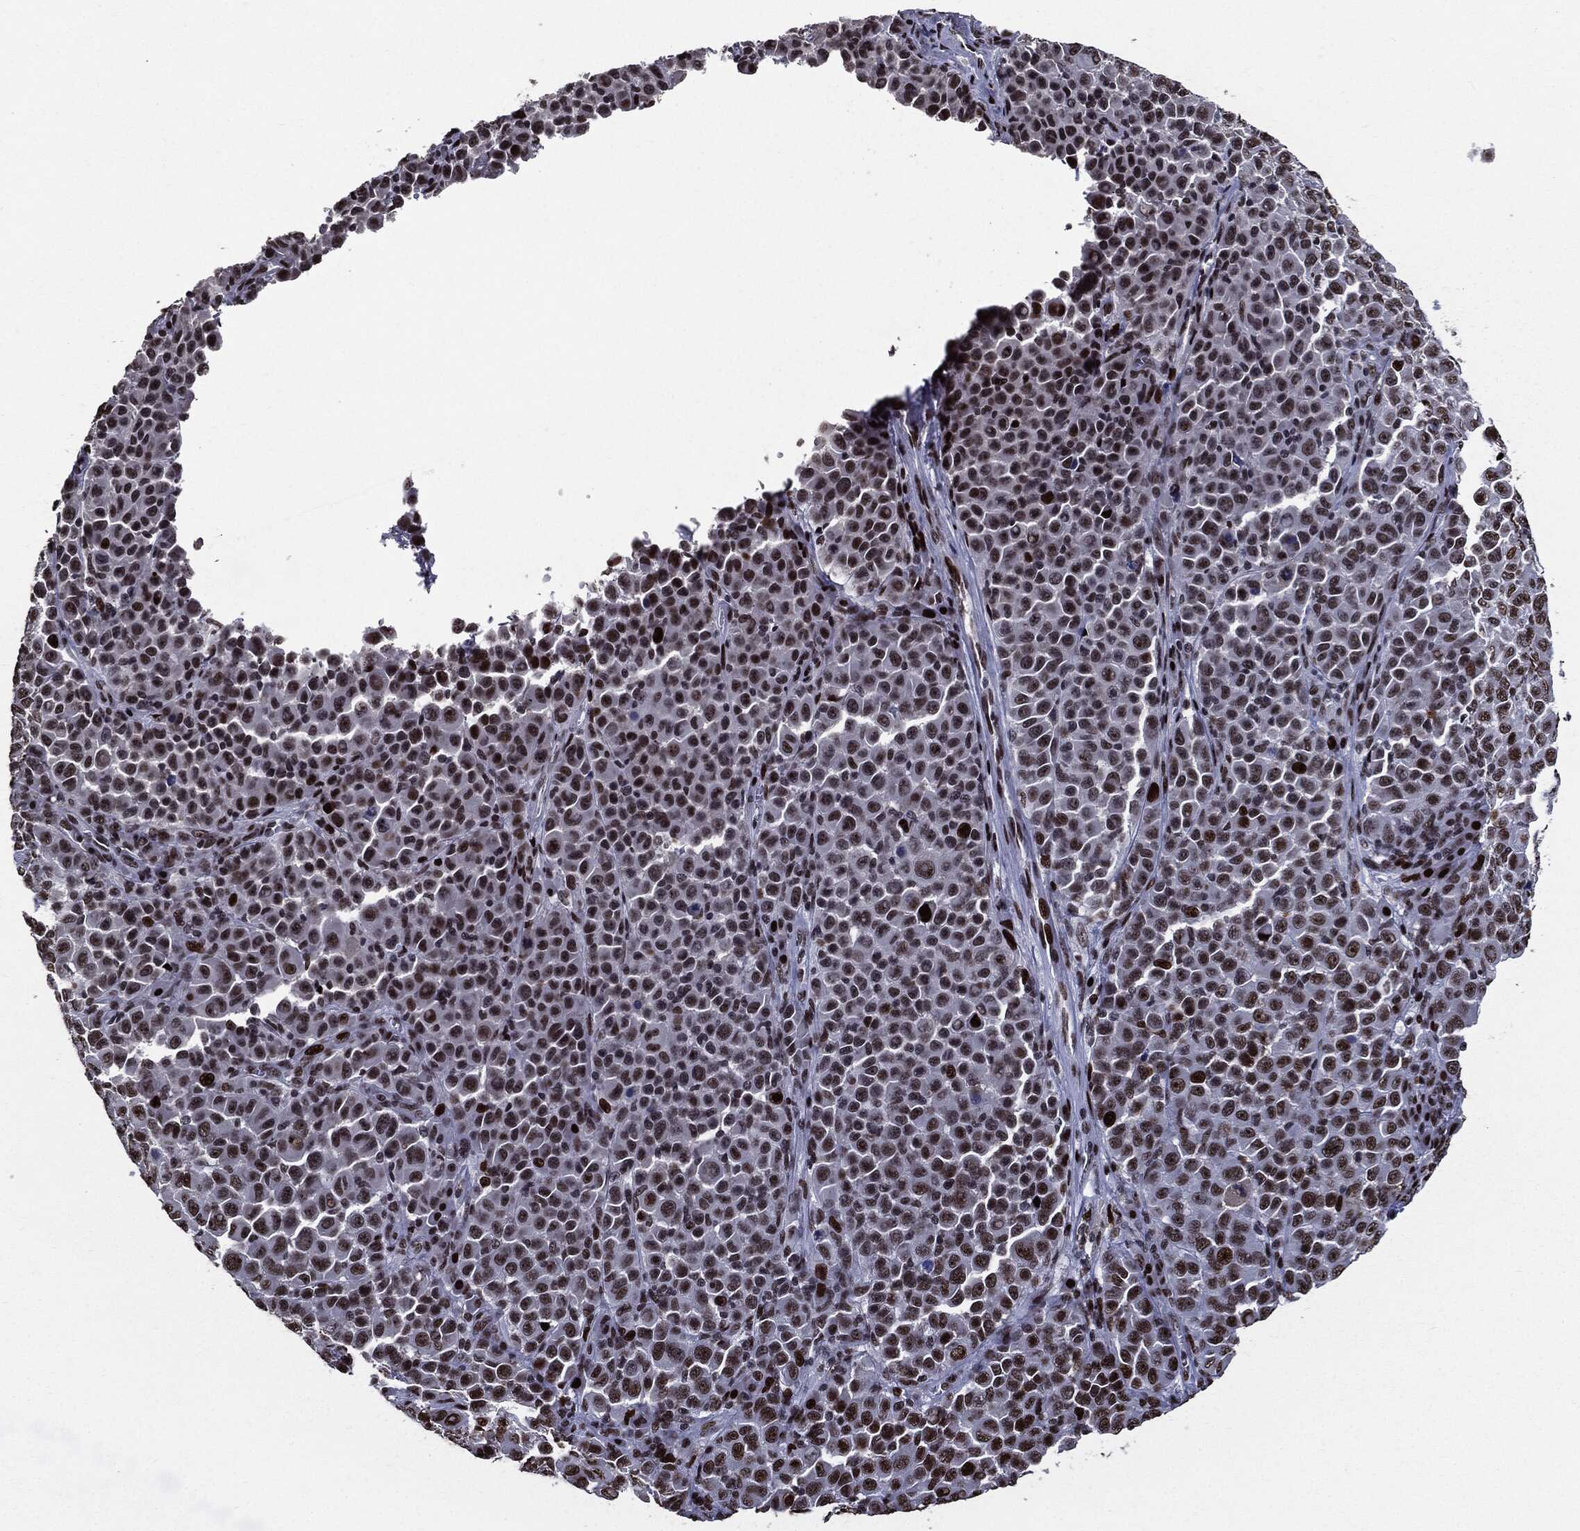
{"staining": {"intensity": "moderate", "quantity": "25%-75%", "location": "nuclear"}, "tissue": "melanoma", "cell_type": "Tumor cells", "image_type": "cancer", "snomed": [{"axis": "morphology", "description": "Malignant melanoma, NOS"}, {"axis": "topography", "description": "Skin"}], "caption": "Immunohistochemistry histopathology image of malignant melanoma stained for a protein (brown), which displays medium levels of moderate nuclear staining in about 25%-75% of tumor cells.", "gene": "ZFP91", "patient": {"sex": "female", "age": 57}}